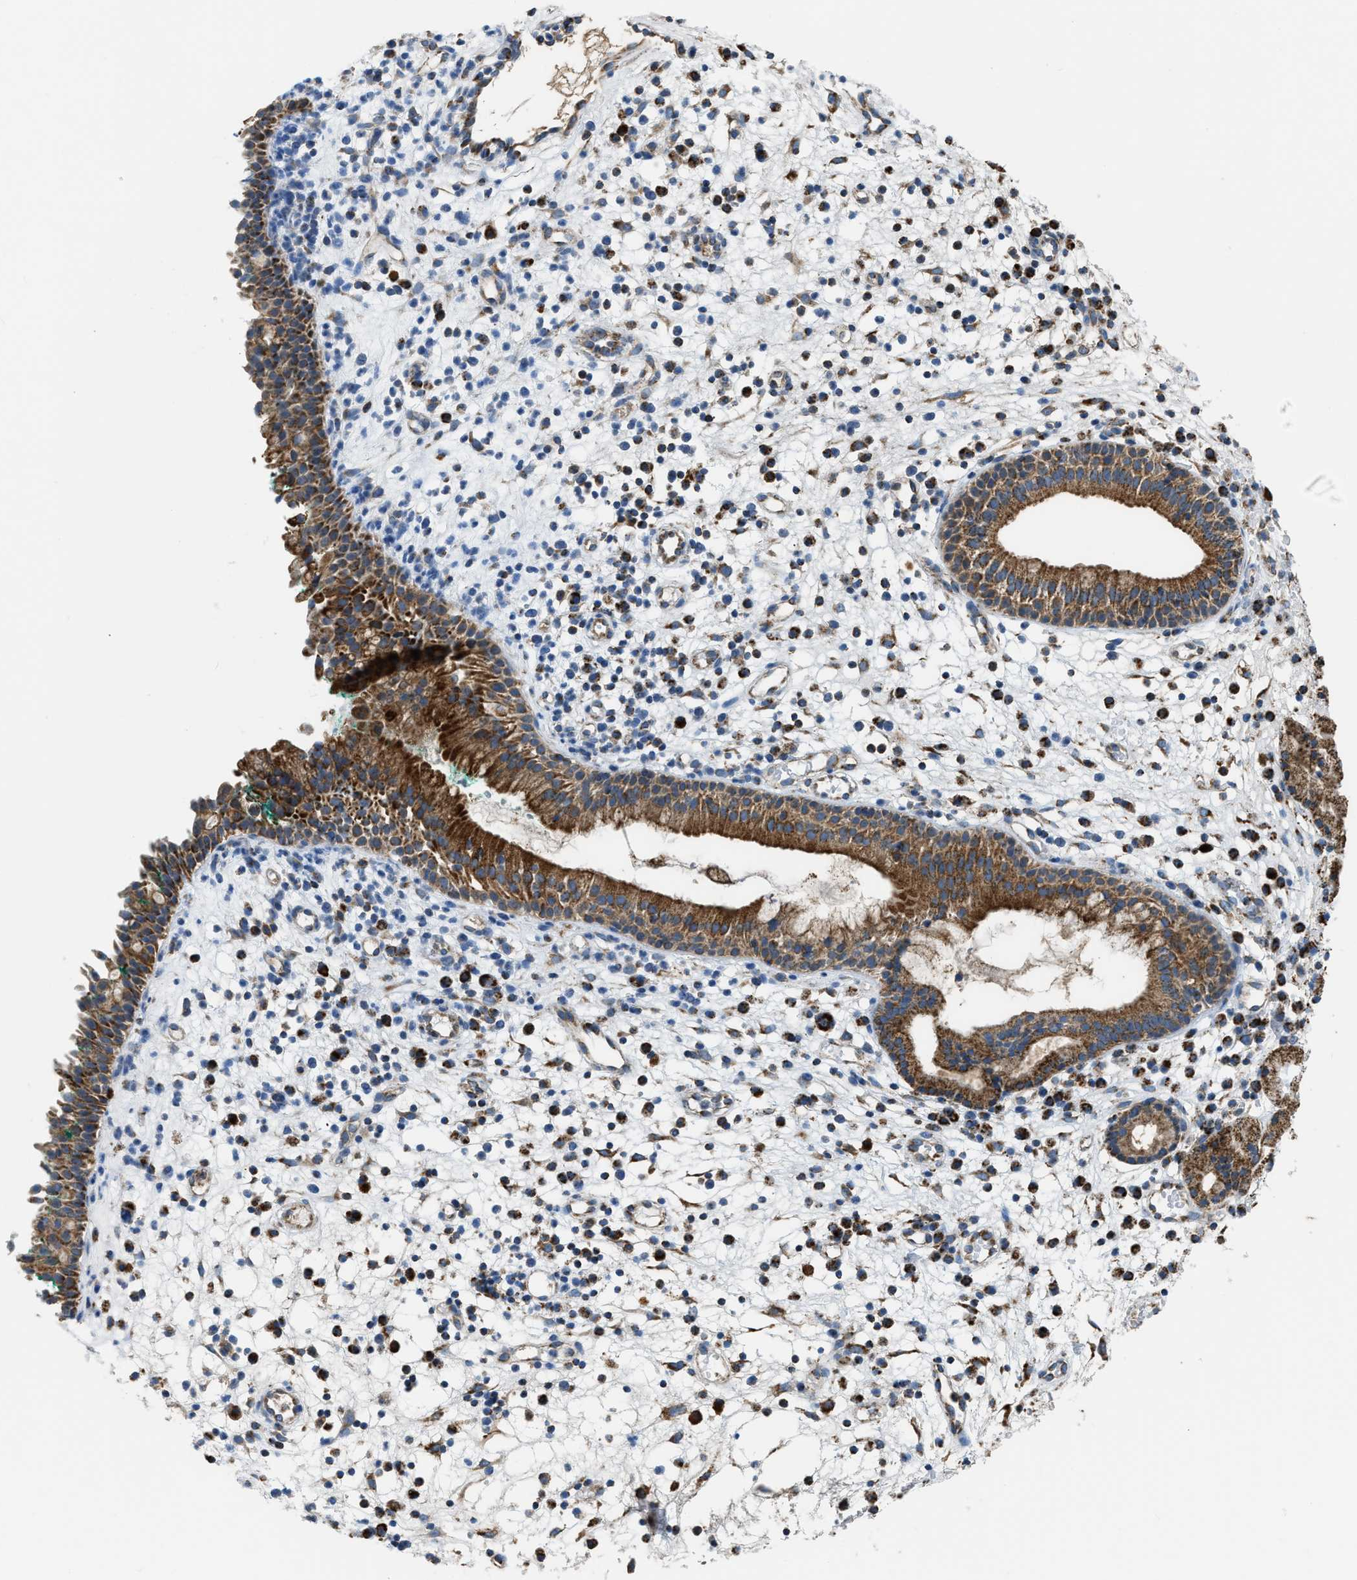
{"staining": {"intensity": "moderate", "quantity": ">75%", "location": "cytoplasmic/membranous"}, "tissue": "nasopharynx", "cell_type": "Respiratory epithelial cells", "image_type": "normal", "snomed": [{"axis": "morphology", "description": "Normal tissue, NOS"}, {"axis": "morphology", "description": "Basal cell carcinoma"}, {"axis": "topography", "description": "Cartilage tissue"}, {"axis": "topography", "description": "Nasopharynx"}, {"axis": "topography", "description": "Oral tissue"}], "caption": "IHC histopathology image of normal nasopharynx stained for a protein (brown), which exhibits medium levels of moderate cytoplasmic/membranous staining in about >75% of respiratory epithelial cells.", "gene": "ETFB", "patient": {"sex": "female", "age": 77}}